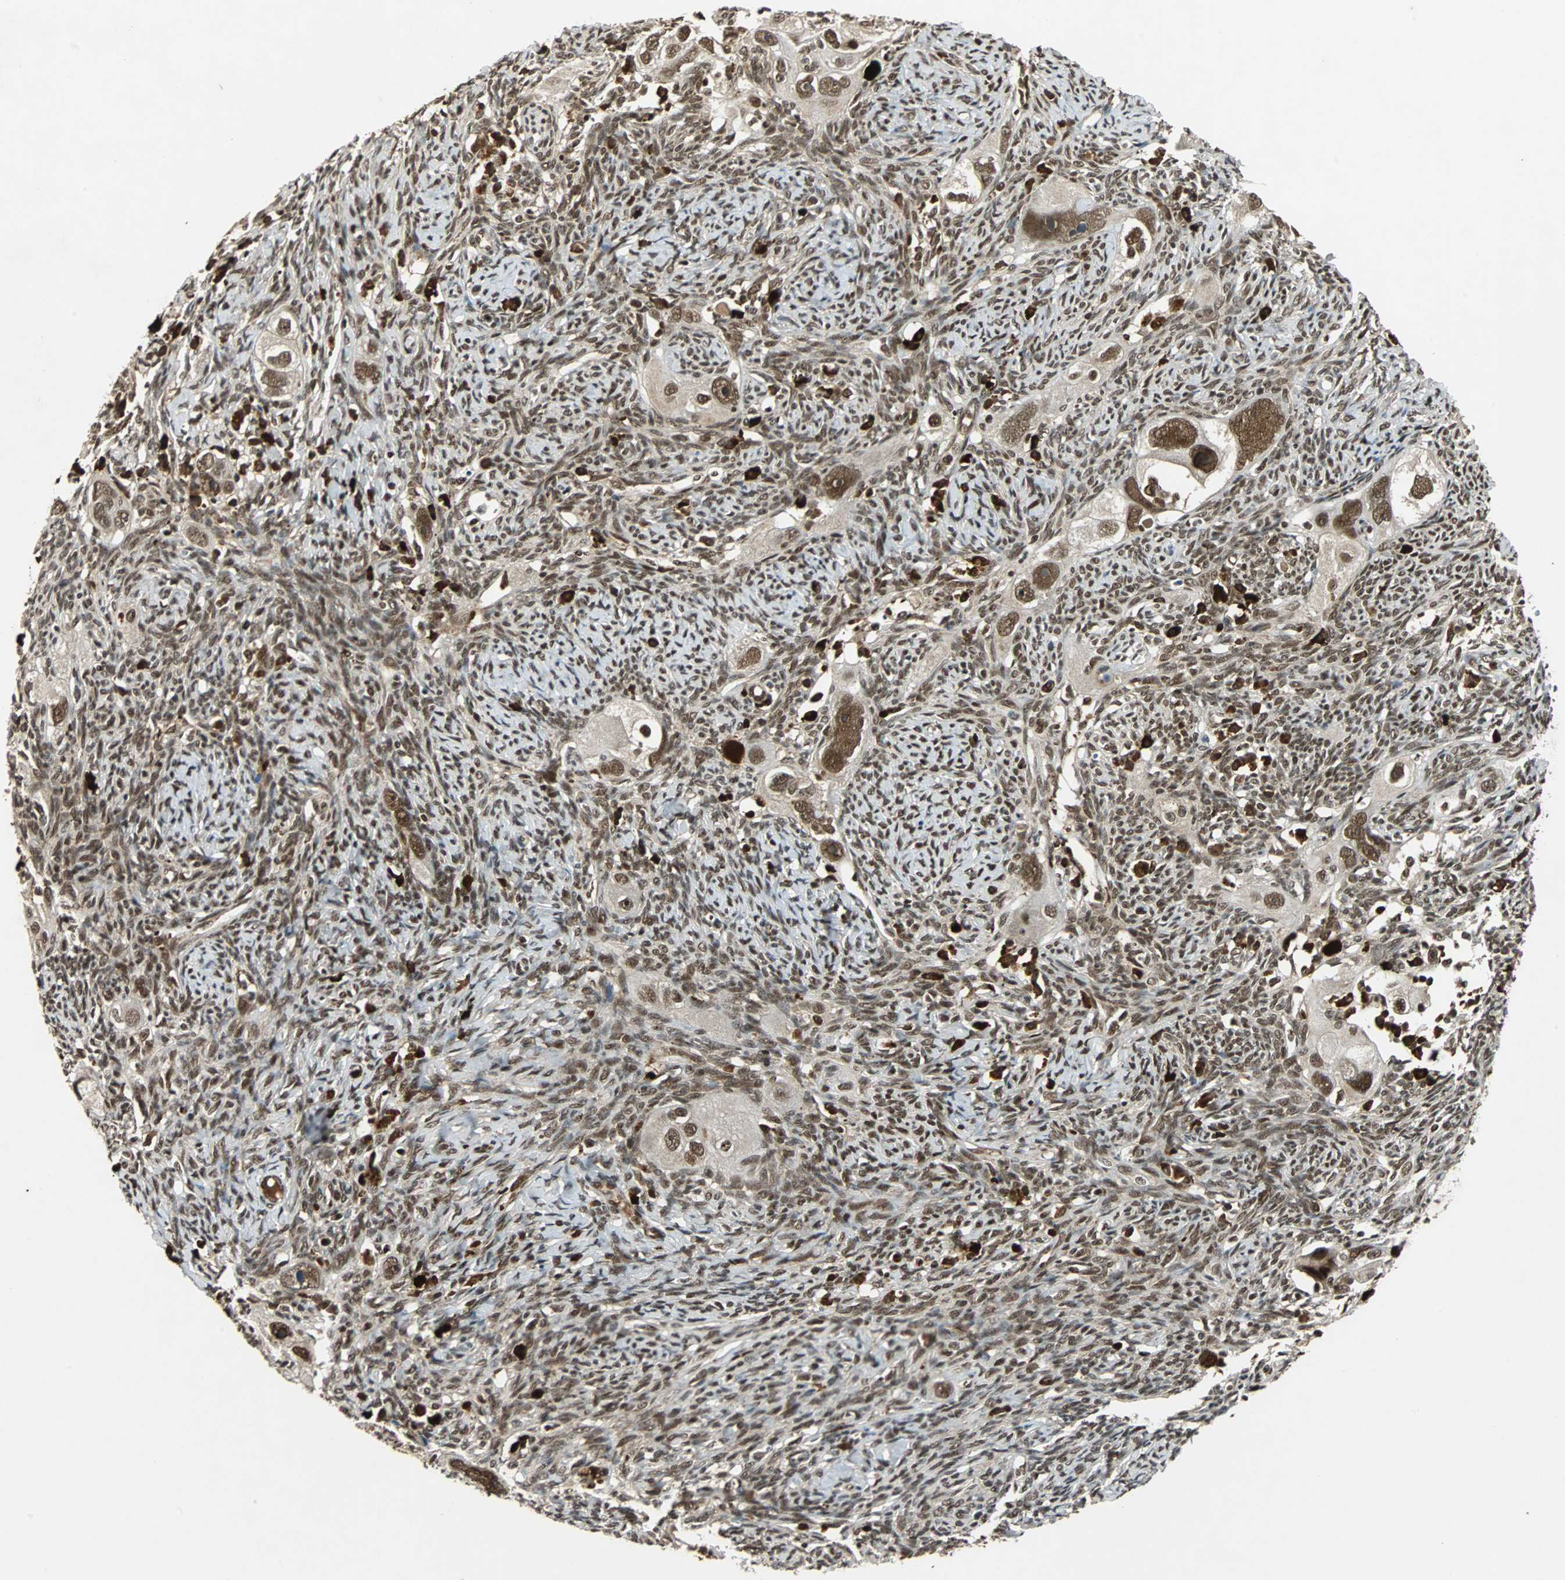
{"staining": {"intensity": "strong", "quantity": ">75%", "location": "nuclear"}, "tissue": "ovarian cancer", "cell_type": "Tumor cells", "image_type": "cancer", "snomed": [{"axis": "morphology", "description": "Normal tissue, NOS"}, {"axis": "morphology", "description": "Cystadenocarcinoma, serous, NOS"}, {"axis": "topography", "description": "Ovary"}], "caption": "Strong nuclear staining for a protein is appreciated in about >75% of tumor cells of serous cystadenocarcinoma (ovarian) using immunohistochemistry (IHC).", "gene": "TAF5", "patient": {"sex": "female", "age": 62}}